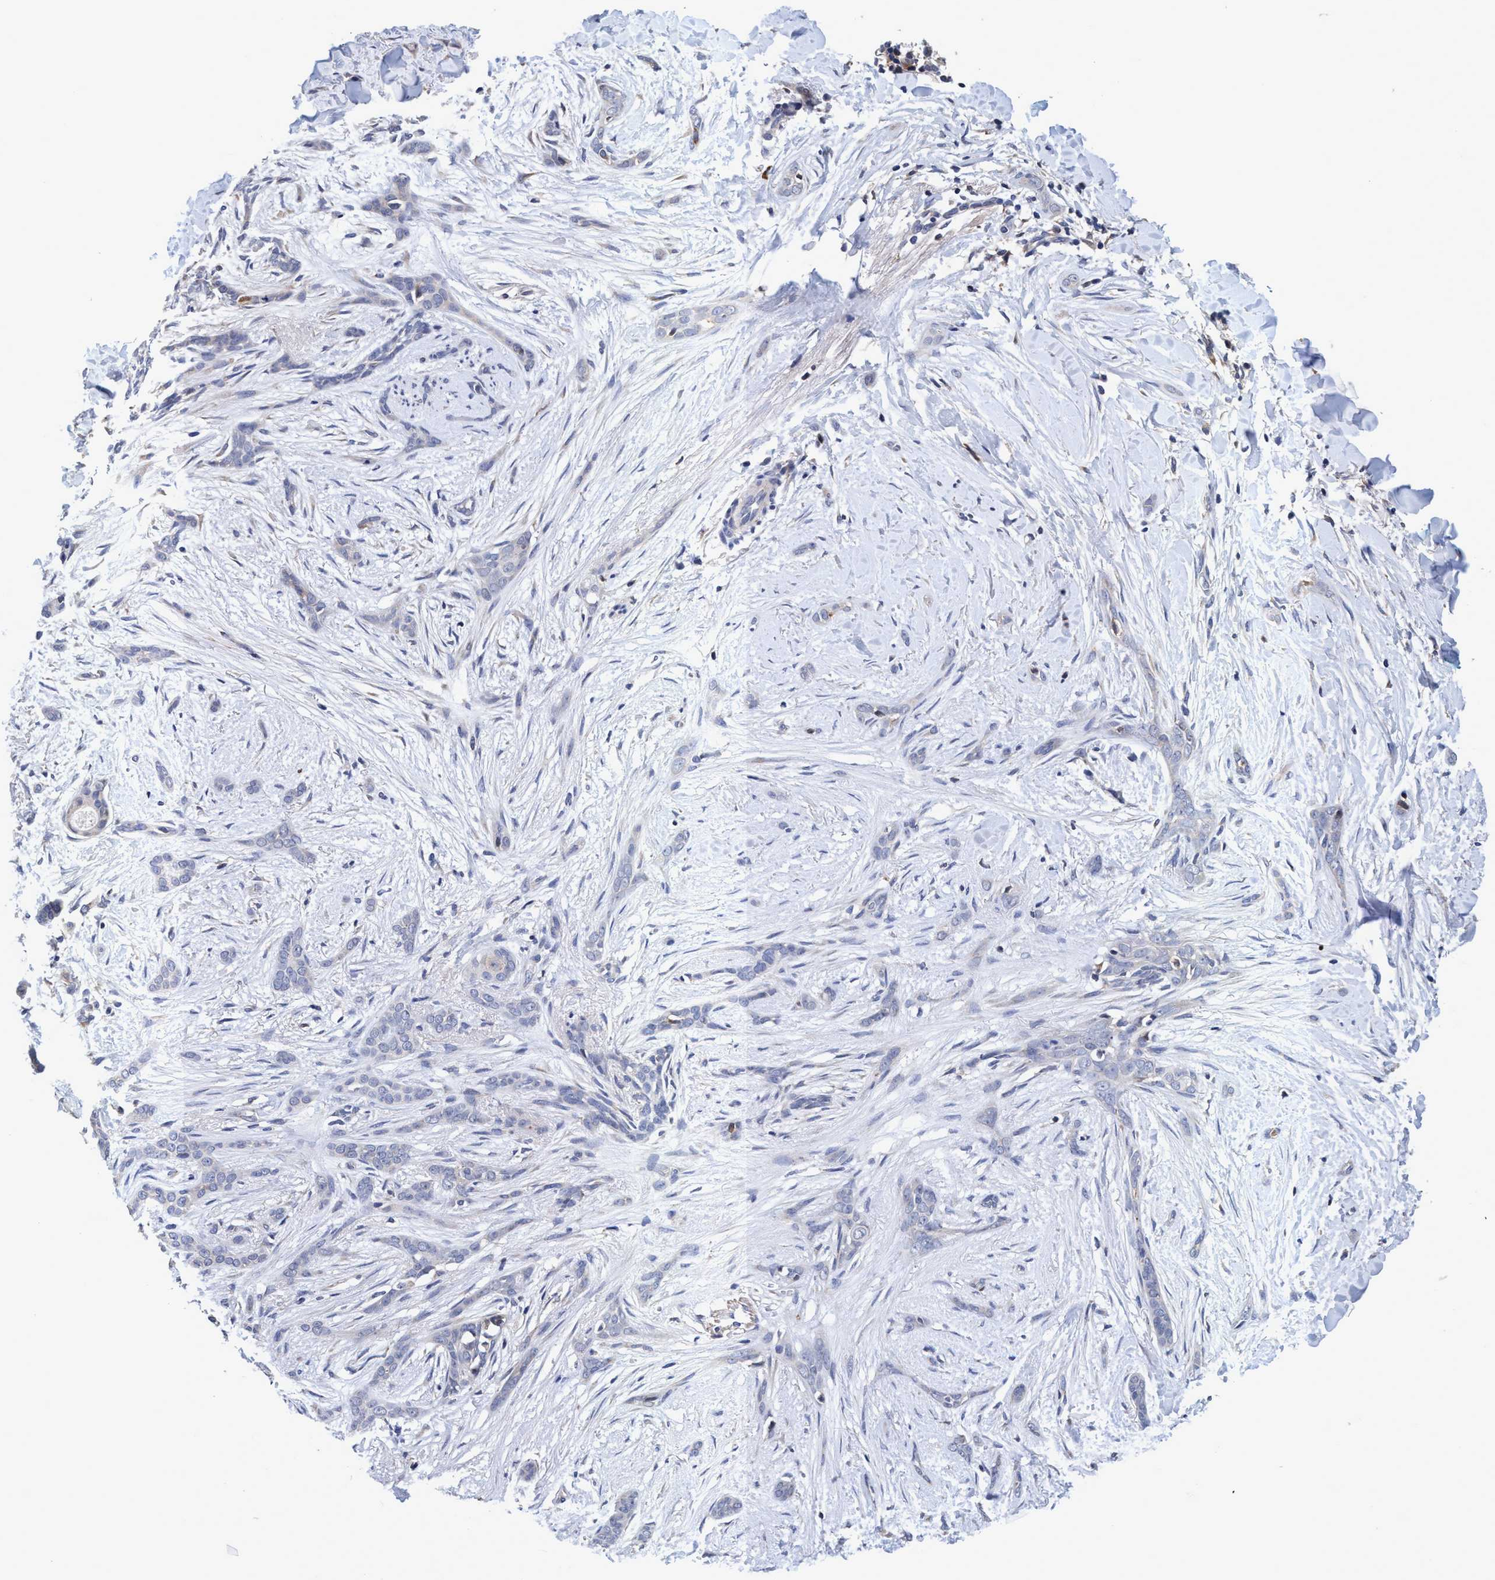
{"staining": {"intensity": "negative", "quantity": "none", "location": "none"}, "tissue": "skin cancer", "cell_type": "Tumor cells", "image_type": "cancer", "snomed": [{"axis": "morphology", "description": "Basal cell carcinoma"}, {"axis": "morphology", "description": "Adnexal tumor, benign"}, {"axis": "topography", "description": "Skin"}], "caption": "This is a image of immunohistochemistry staining of basal cell carcinoma (skin), which shows no staining in tumor cells.", "gene": "CALCOCO2", "patient": {"sex": "female", "age": 42}}